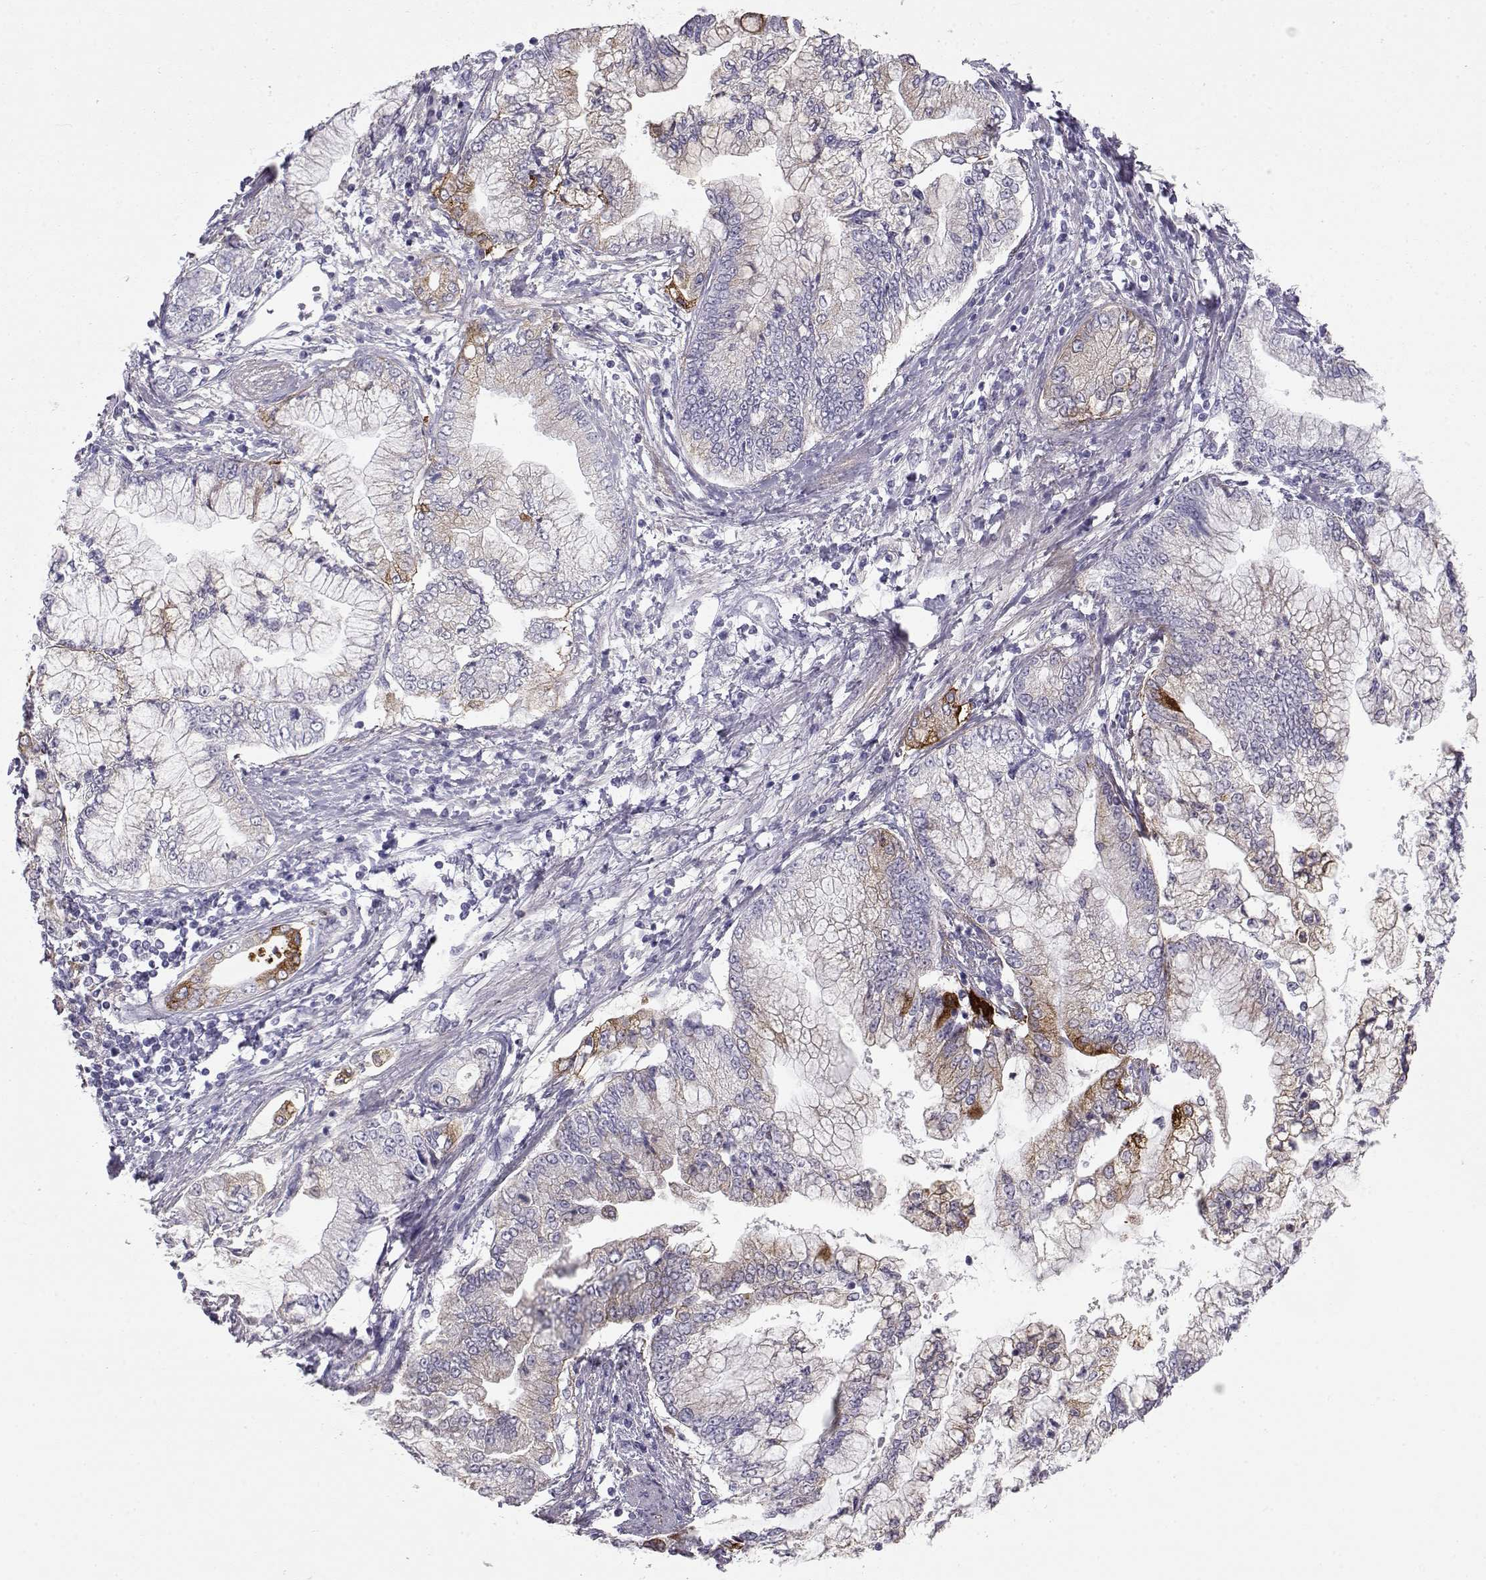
{"staining": {"intensity": "strong", "quantity": "<25%", "location": "cytoplasmic/membranous"}, "tissue": "stomach cancer", "cell_type": "Tumor cells", "image_type": "cancer", "snomed": [{"axis": "morphology", "description": "Adenocarcinoma, NOS"}, {"axis": "topography", "description": "Stomach, upper"}], "caption": "Stomach cancer tissue demonstrates strong cytoplasmic/membranous expression in about <25% of tumor cells, visualized by immunohistochemistry. (Stains: DAB in brown, nuclei in blue, Microscopy: brightfield microscopy at high magnification).", "gene": "LAMB3", "patient": {"sex": "female", "age": 74}}